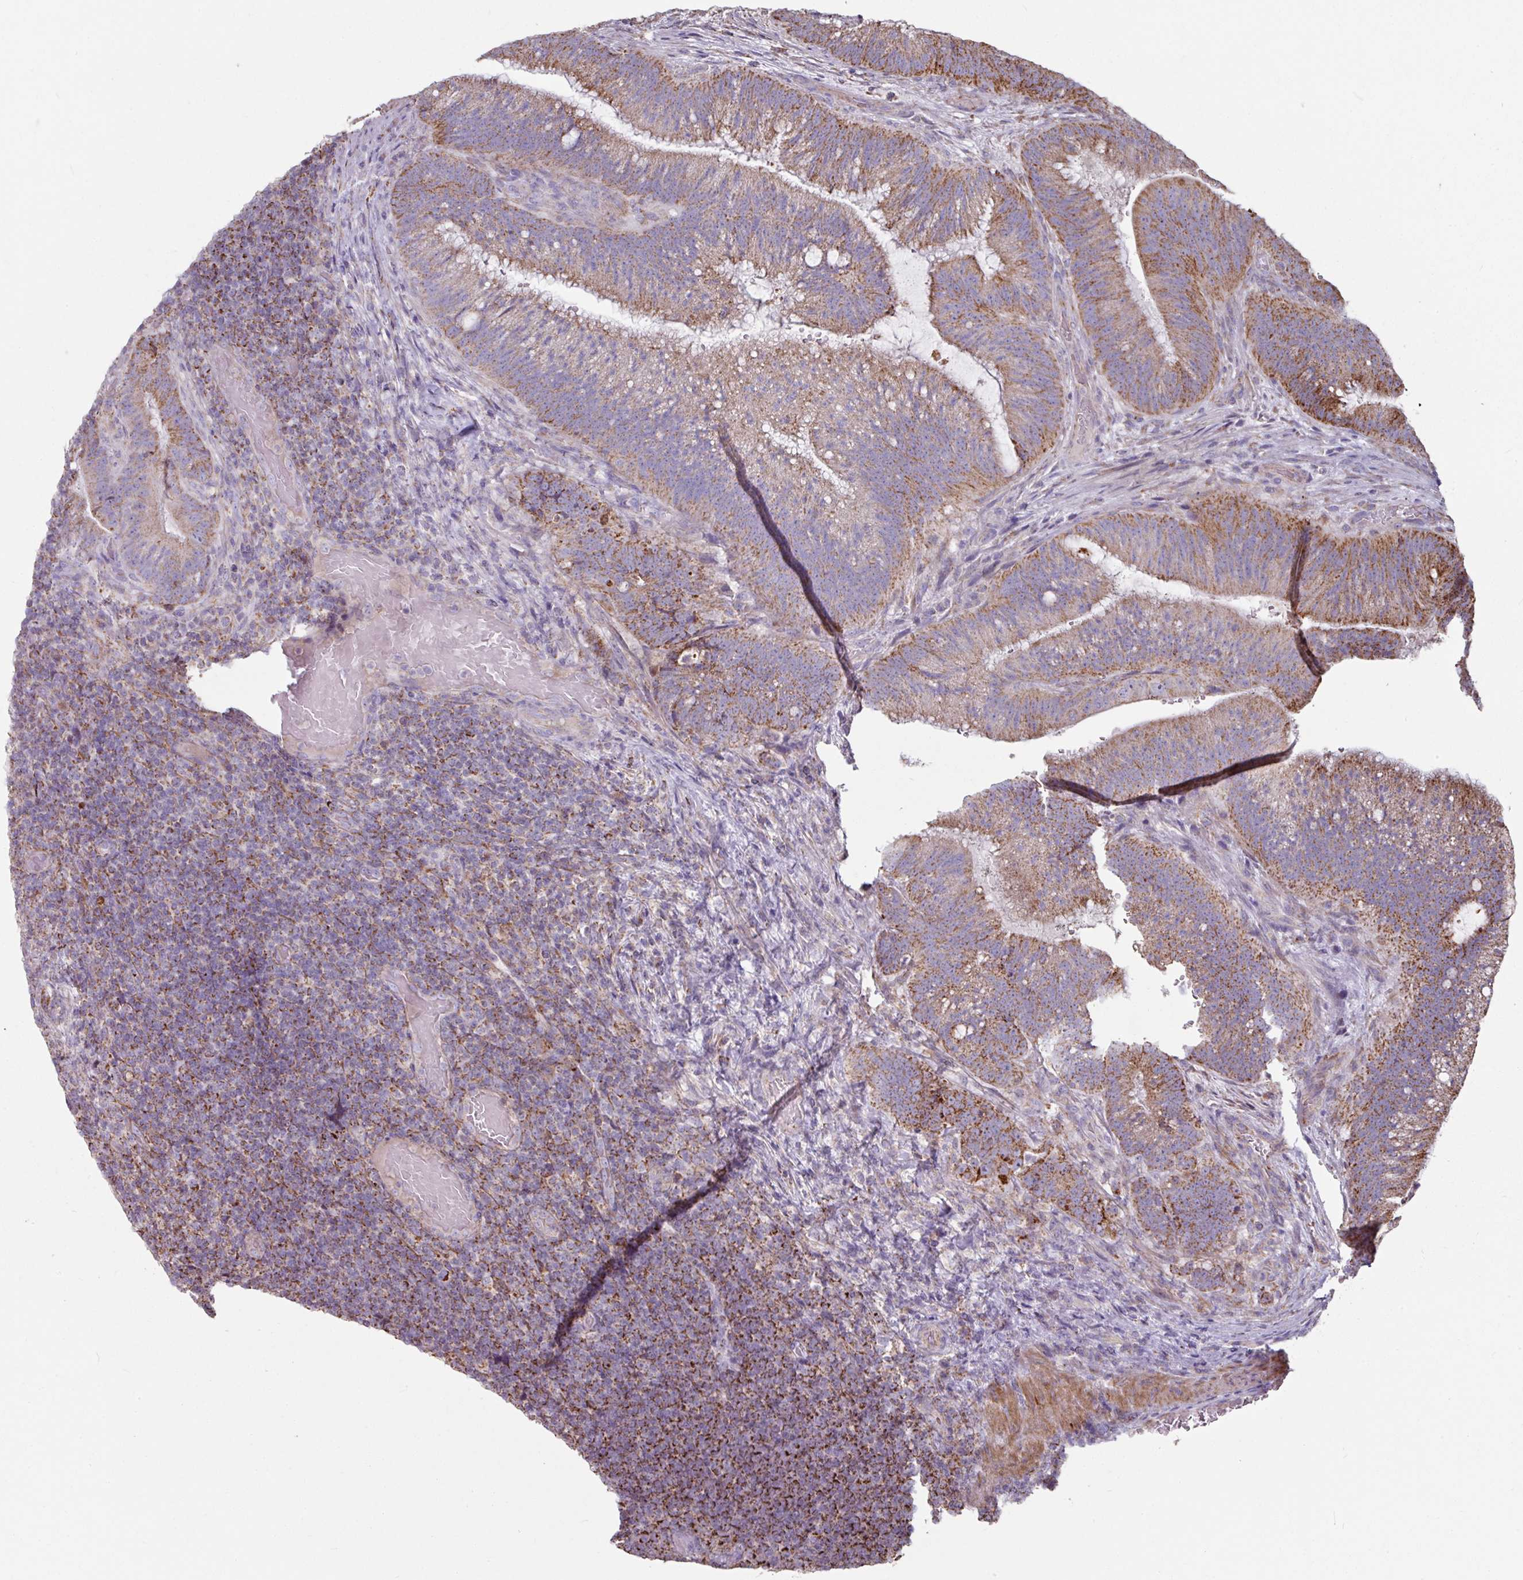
{"staining": {"intensity": "strong", "quantity": "25%-75%", "location": "cytoplasmic/membranous"}, "tissue": "colorectal cancer", "cell_type": "Tumor cells", "image_type": "cancer", "snomed": [{"axis": "morphology", "description": "Adenocarcinoma, NOS"}, {"axis": "topography", "description": "Colon"}], "caption": "IHC of human colorectal adenocarcinoma displays high levels of strong cytoplasmic/membranous expression in about 25%-75% of tumor cells.", "gene": "OR2D3", "patient": {"sex": "female", "age": 43}}